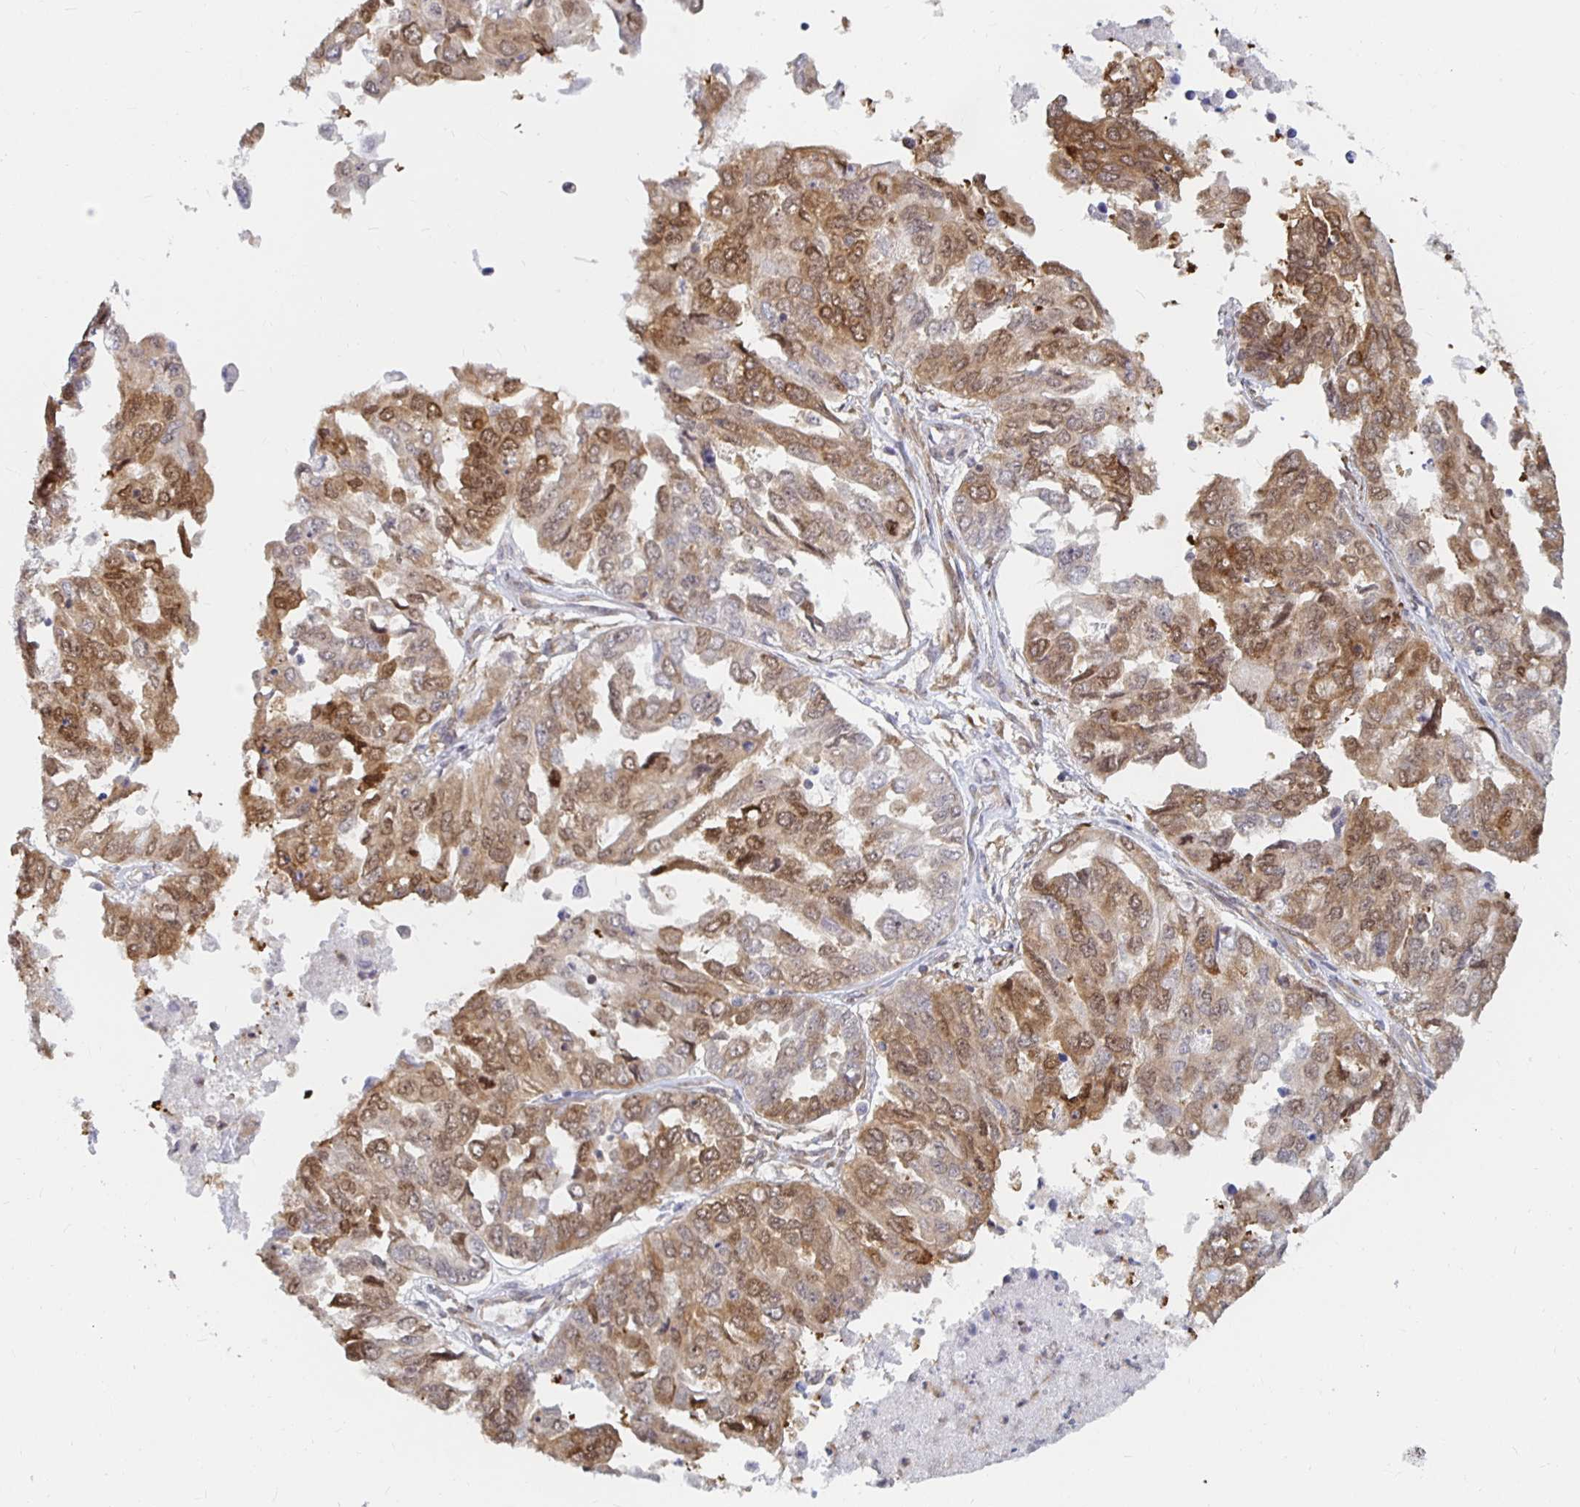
{"staining": {"intensity": "moderate", "quantity": ">75%", "location": "cytoplasmic/membranous,nuclear"}, "tissue": "ovarian cancer", "cell_type": "Tumor cells", "image_type": "cancer", "snomed": [{"axis": "morphology", "description": "Cystadenocarcinoma, serous, NOS"}, {"axis": "topography", "description": "Ovary"}], "caption": "High-magnification brightfield microscopy of ovarian cancer (serous cystadenocarcinoma) stained with DAB (brown) and counterstained with hematoxylin (blue). tumor cells exhibit moderate cytoplasmic/membranous and nuclear positivity is appreciated in approximately>75% of cells.", "gene": "PDAP1", "patient": {"sex": "female", "age": 53}}